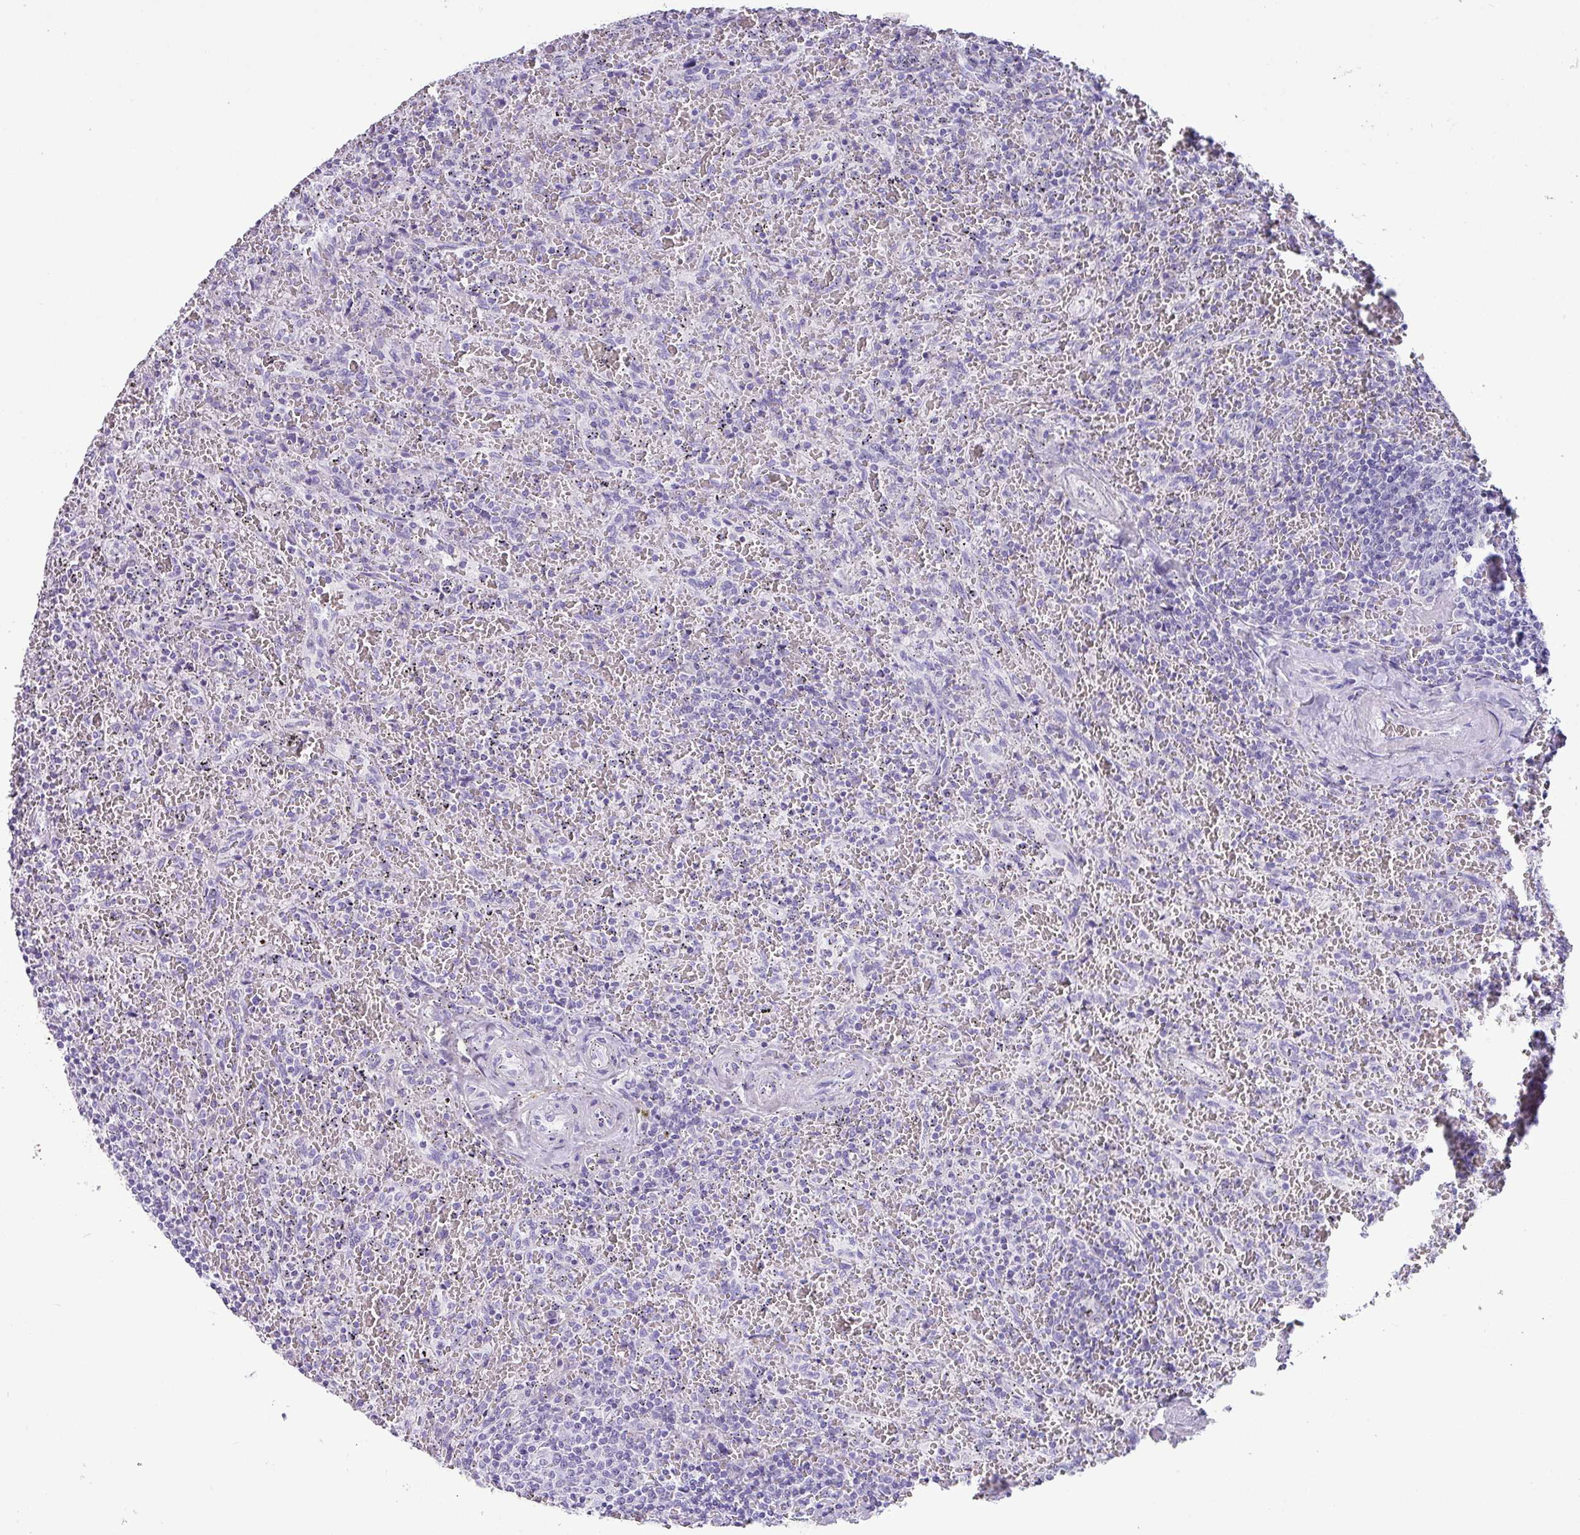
{"staining": {"intensity": "negative", "quantity": "none", "location": "none"}, "tissue": "lymphoma", "cell_type": "Tumor cells", "image_type": "cancer", "snomed": [{"axis": "morphology", "description": "Malignant lymphoma, non-Hodgkin's type, Low grade"}, {"axis": "topography", "description": "Spleen"}], "caption": "Tumor cells are negative for brown protein staining in low-grade malignant lymphoma, non-Hodgkin's type.", "gene": "NCCRP1", "patient": {"sex": "female", "age": 64}}